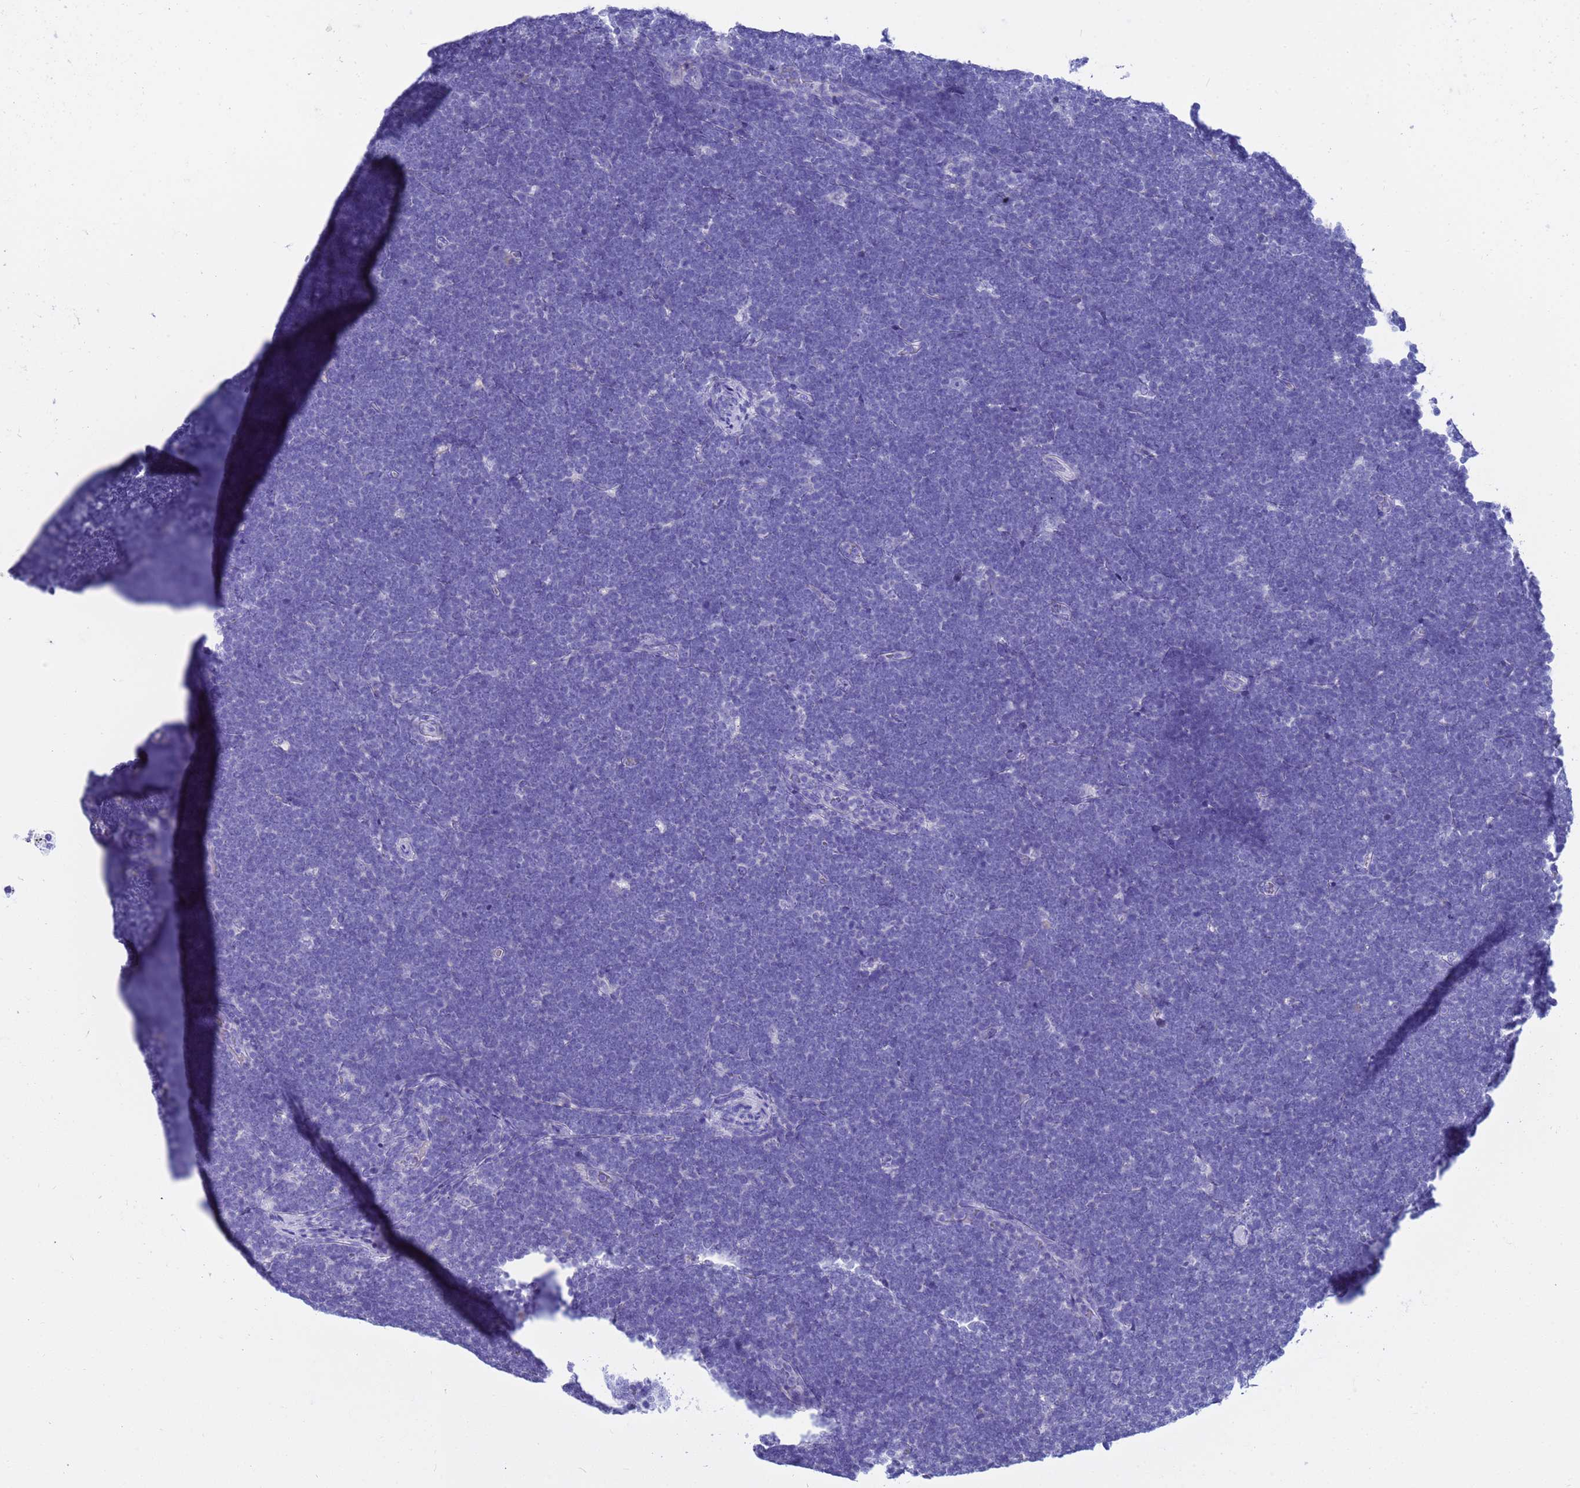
{"staining": {"intensity": "negative", "quantity": "none", "location": "none"}, "tissue": "lymphoma", "cell_type": "Tumor cells", "image_type": "cancer", "snomed": [{"axis": "morphology", "description": "Malignant lymphoma, non-Hodgkin's type, High grade"}, {"axis": "topography", "description": "Lymph node"}], "caption": "Histopathology image shows no protein staining in tumor cells of malignant lymphoma, non-Hodgkin's type (high-grade) tissue.", "gene": "SYCN", "patient": {"sex": "male", "age": 13}}